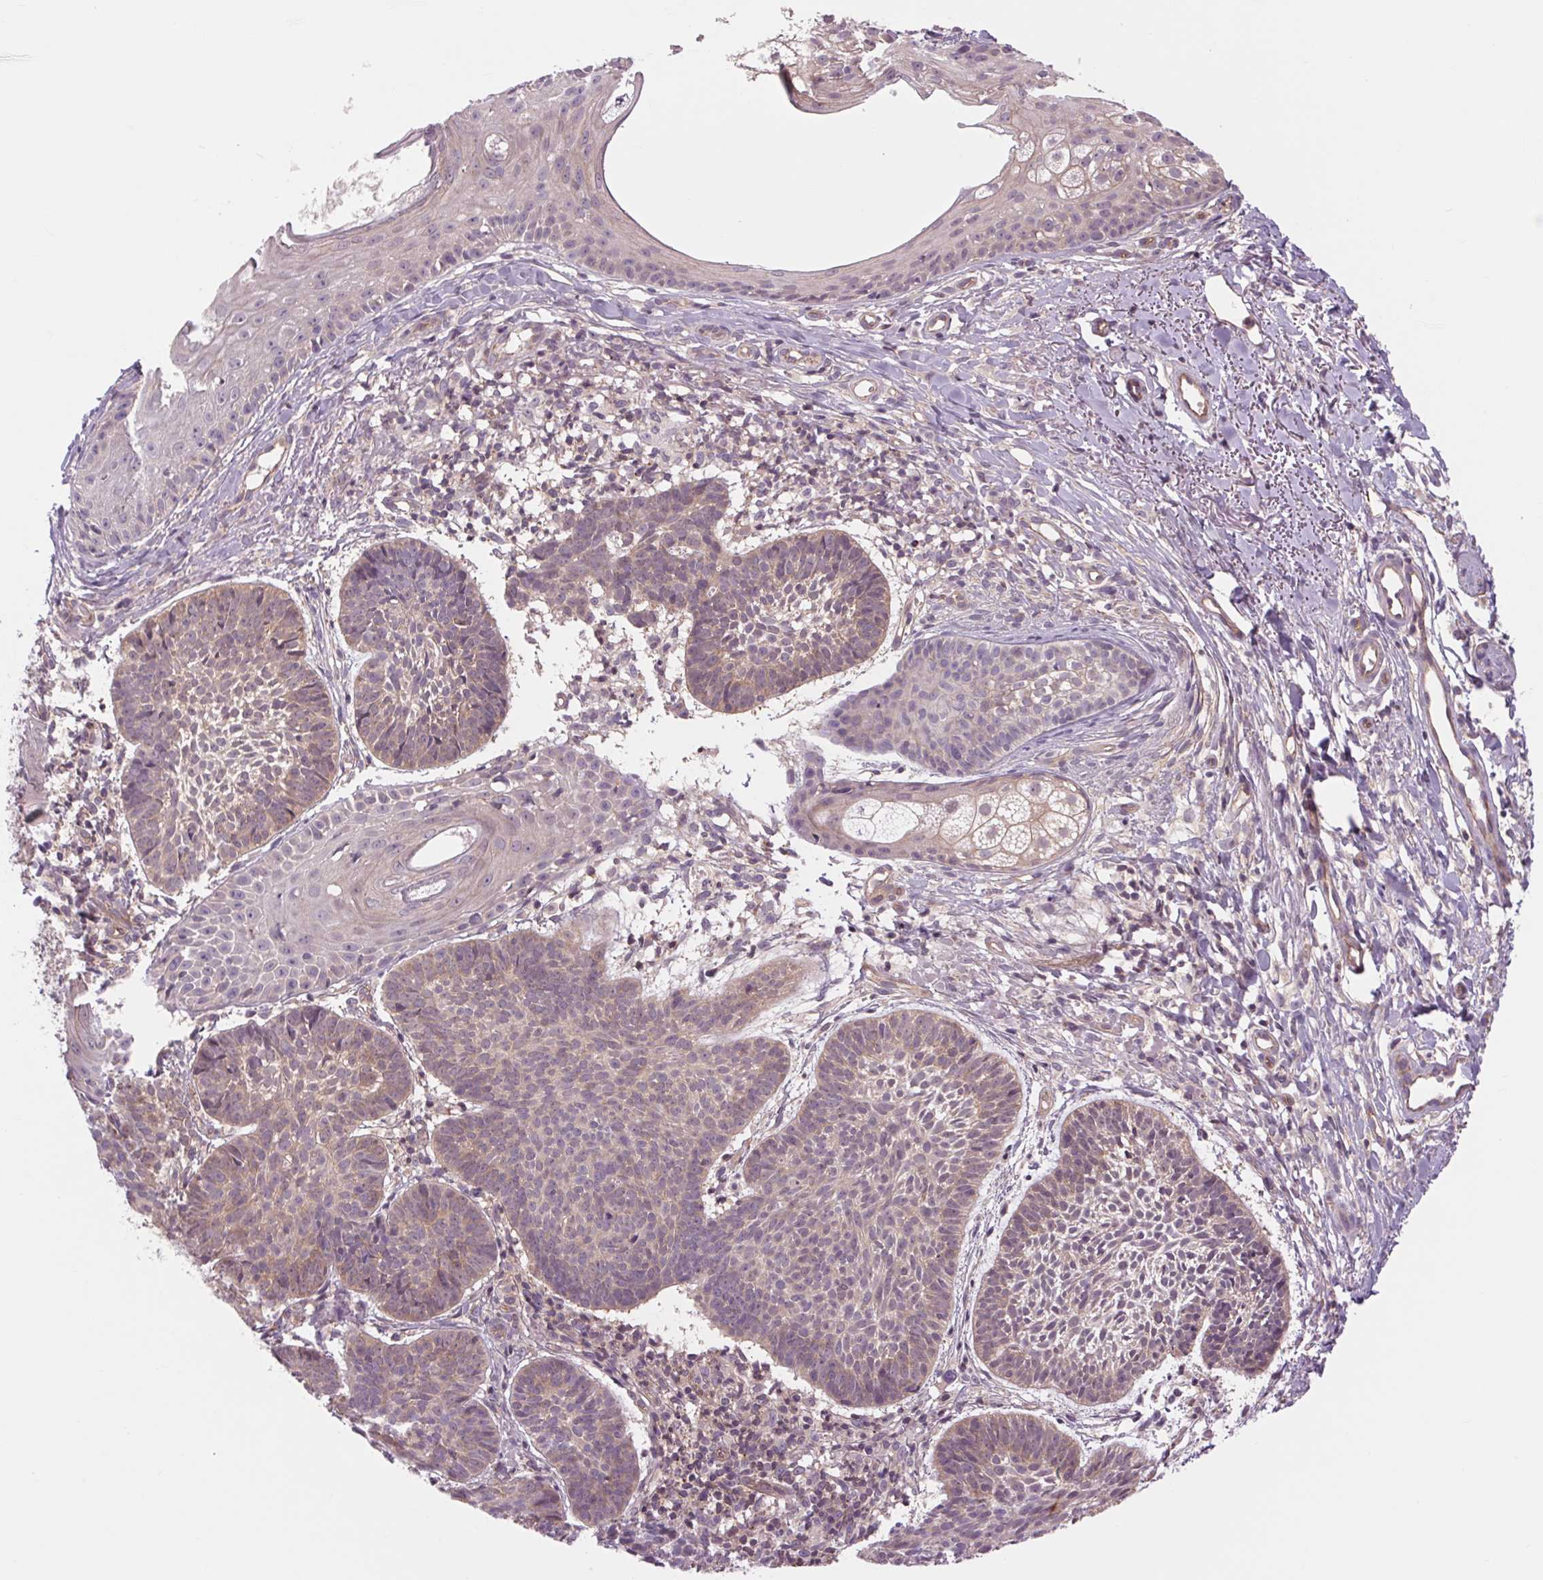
{"staining": {"intensity": "weak", "quantity": "<25%", "location": "cytoplasmic/membranous"}, "tissue": "skin cancer", "cell_type": "Tumor cells", "image_type": "cancer", "snomed": [{"axis": "morphology", "description": "Basal cell carcinoma"}, {"axis": "topography", "description": "Skin"}], "caption": "This is an immunohistochemistry histopathology image of skin cancer (basal cell carcinoma). There is no positivity in tumor cells.", "gene": "SH3RF2", "patient": {"sex": "male", "age": 72}}